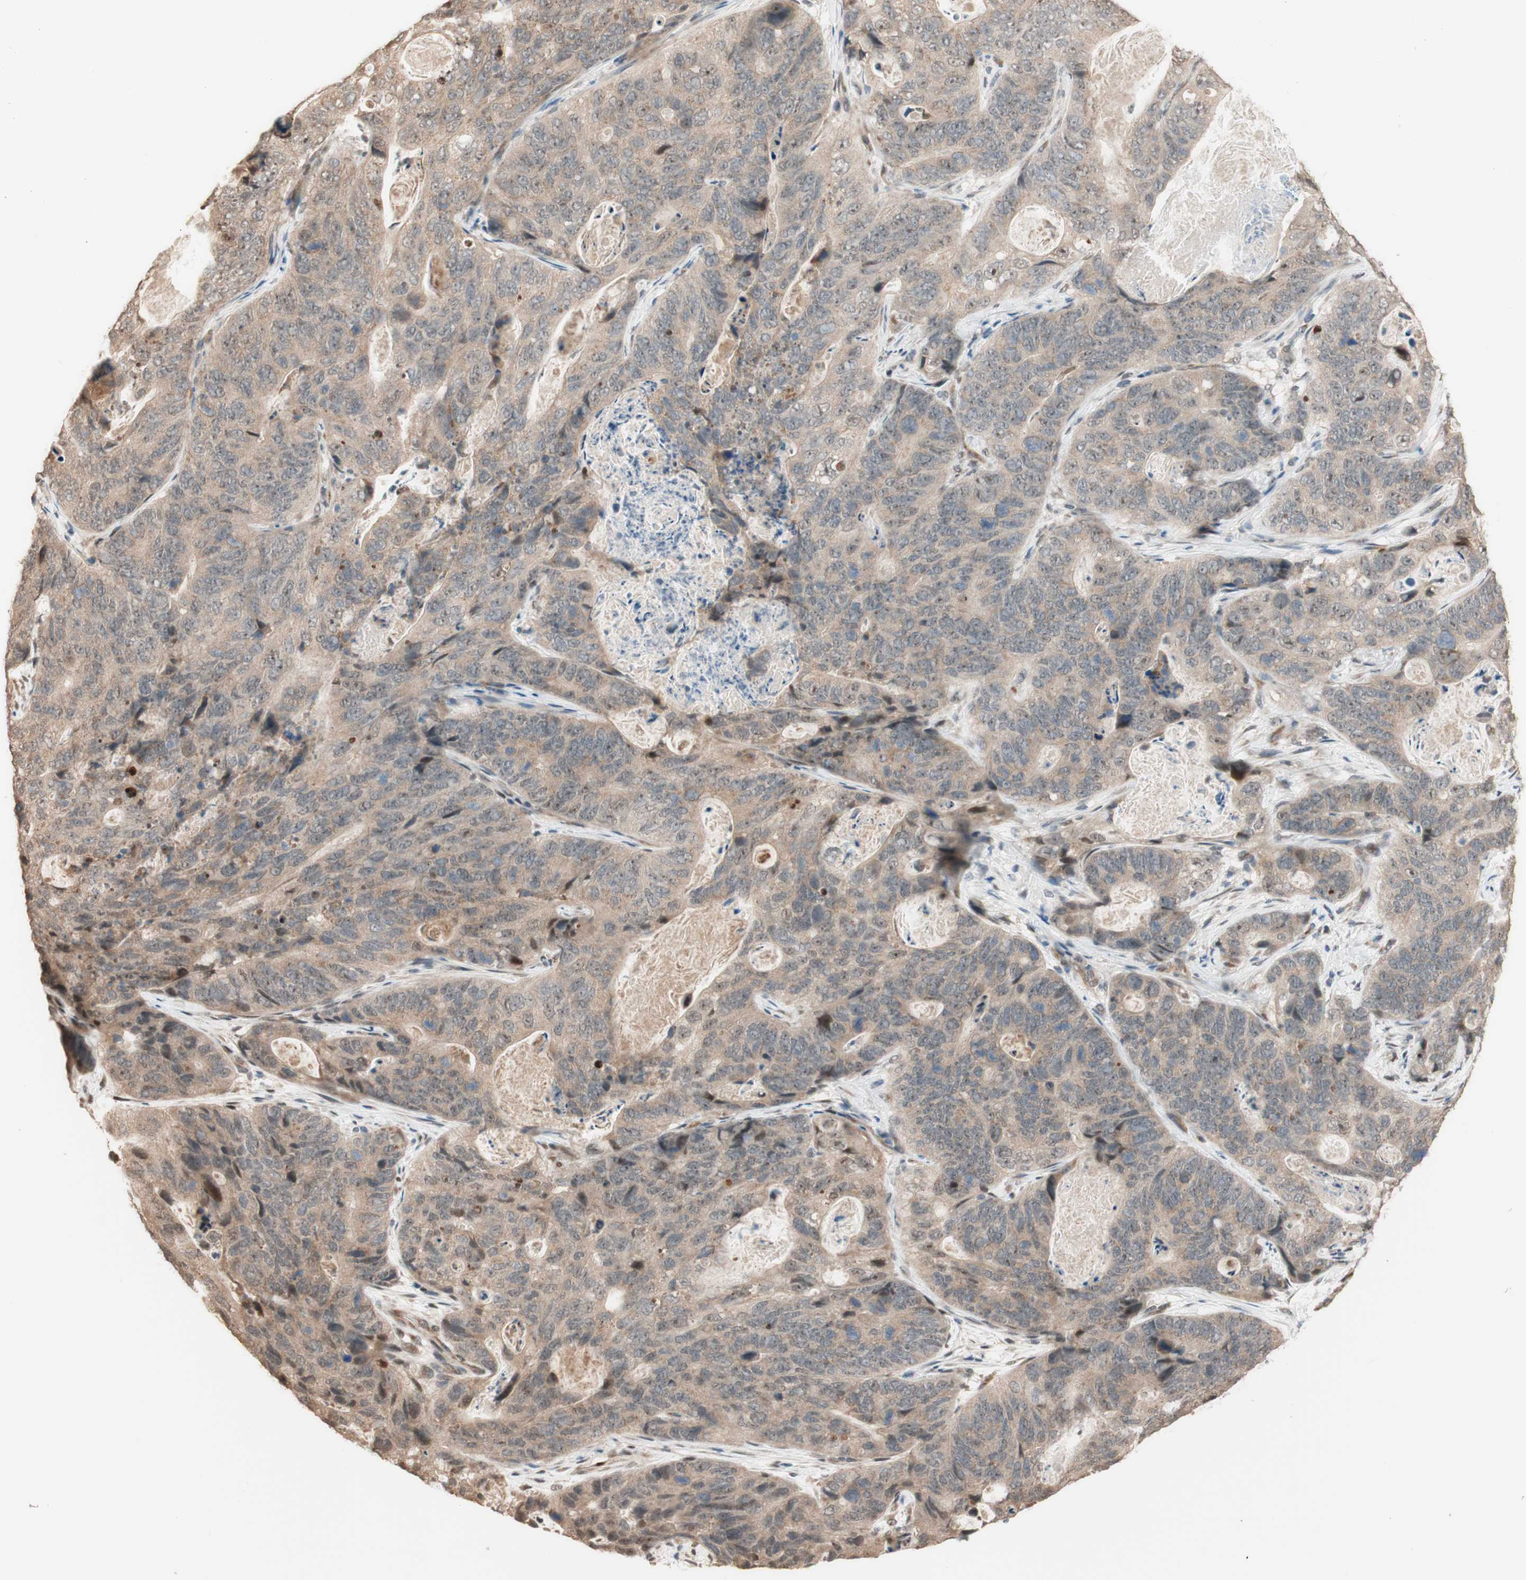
{"staining": {"intensity": "moderate", "quantity": ">75%", "location": "cytoplasmic/membranous"}, "tissue": "stomach cancer", "cell_type": "Tumor cells", "image_type": "cancer", "snomed": [{"axis": "morphology", "description": "Adenocarcinoma, NOS"}, {"axis": "topography", "description": "Stomach"}], "caption": "Immunohistochemistry (DAB) staining of adenocarcinoma (stomach) shows moderate cytoplasmic/membranous protein expression in about >75% of tumor cells.", "gene": "CCNC", "patient": {"sex": "female", "age": 89}}